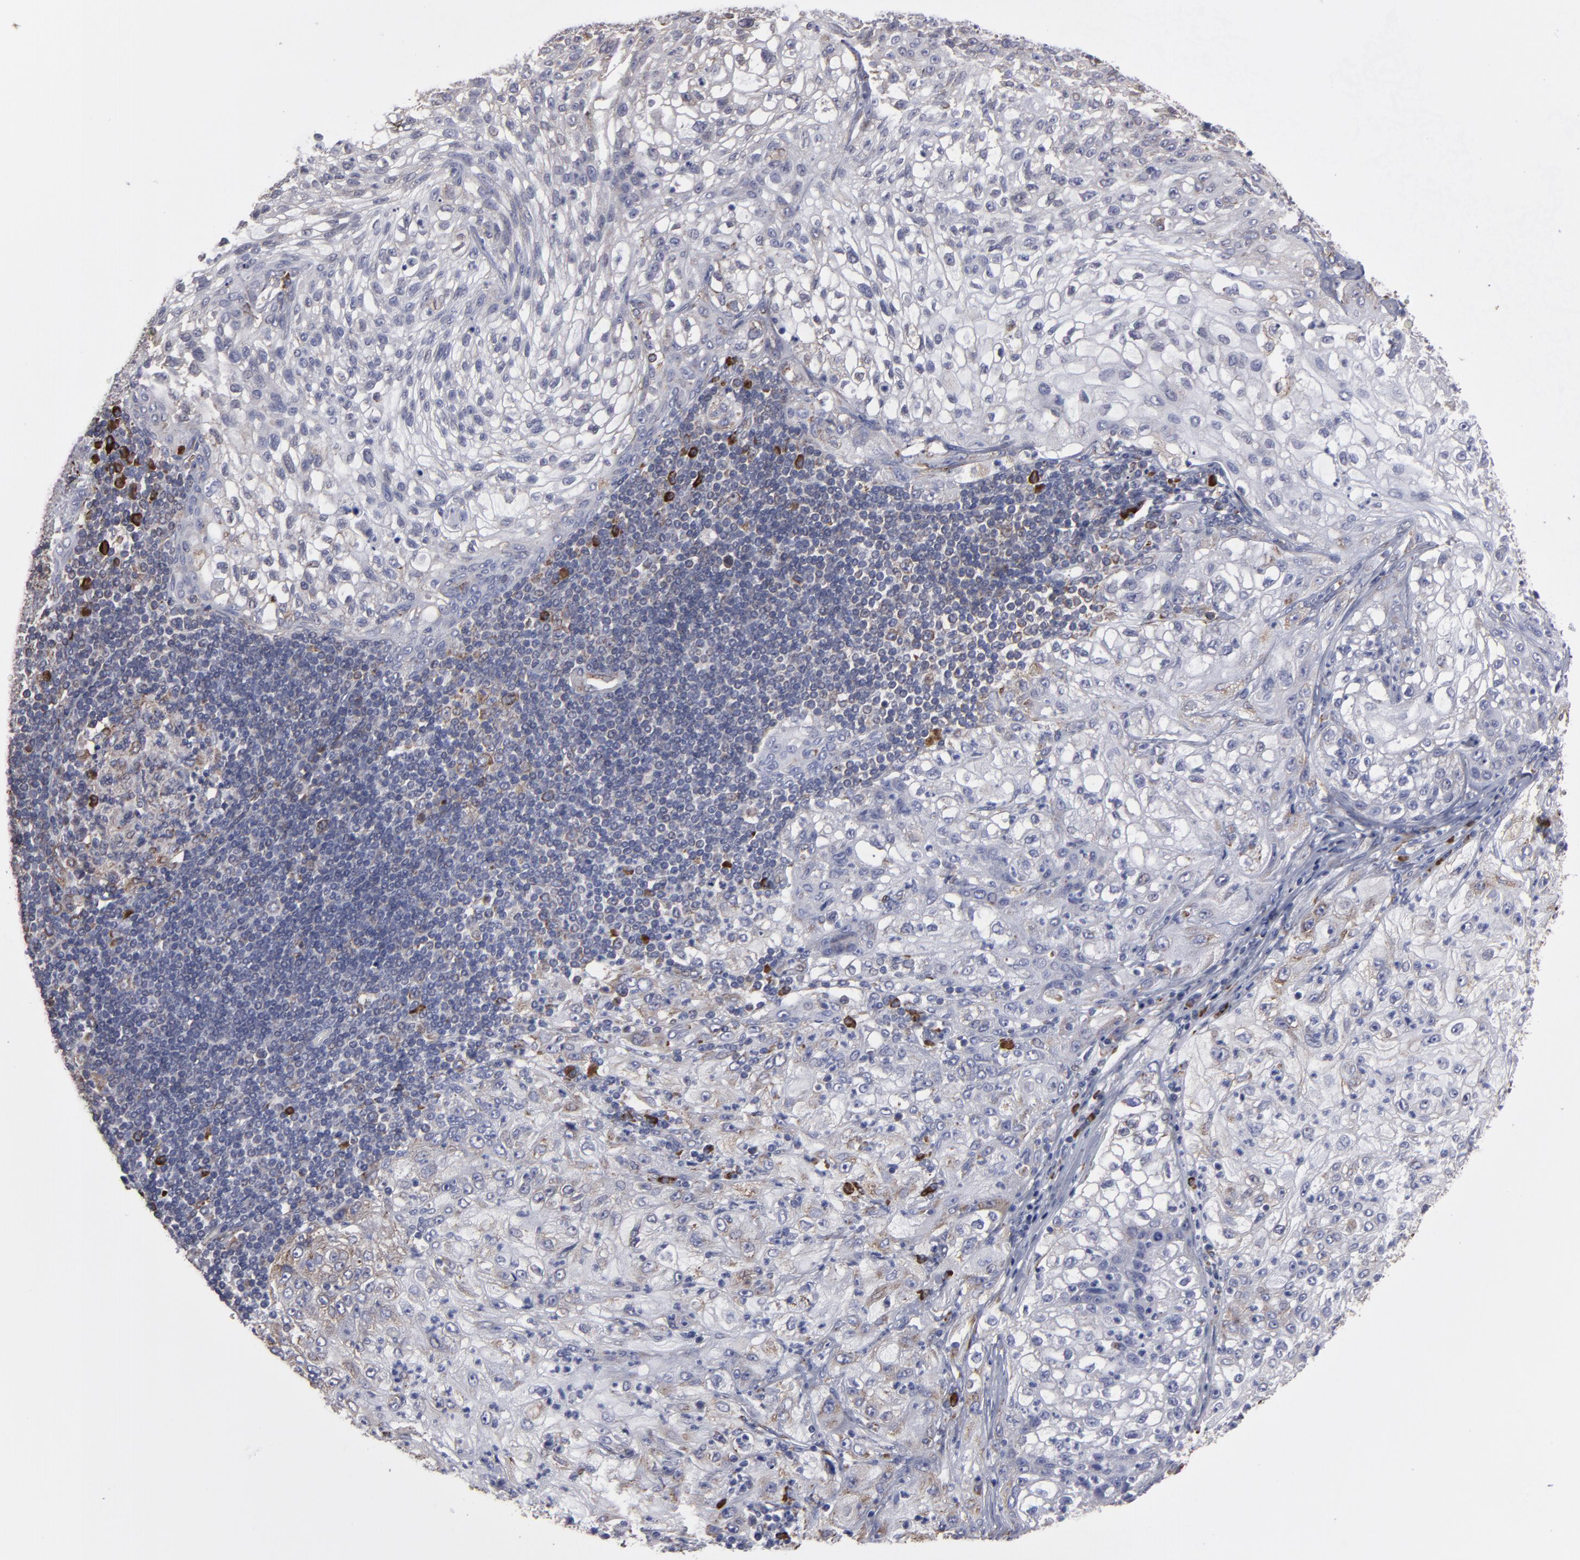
{"staining": {"intensity": "negative", "quantity": "none", "location": "none"}, "tissue": "lung cancer", "cell_type": "Tumor cells", "image_type": "cancer", "snomed": [{"axis": "morphology", "description": "Inflammation, NOS"}, {"axis": "morphology", "description": "Squamous cell carcinoma, NOS"}, {"axis": "topography", "description": "Lymph node"}, {"axis": "topography", "description": "Soft tissue"}, {"axis": "topography", "description": "Lung"}], "caption": "An IHC image of lung cancer is shown. There is no staining in tumor cells of lung cancer. The staining was performed using DAB to visualize the protein expression in brown, while the nuclei were stained in blue with hematoxylin (Magnification: 20x).", "gene": "SND1", "patient": {"sex": "male", "age": 66}}